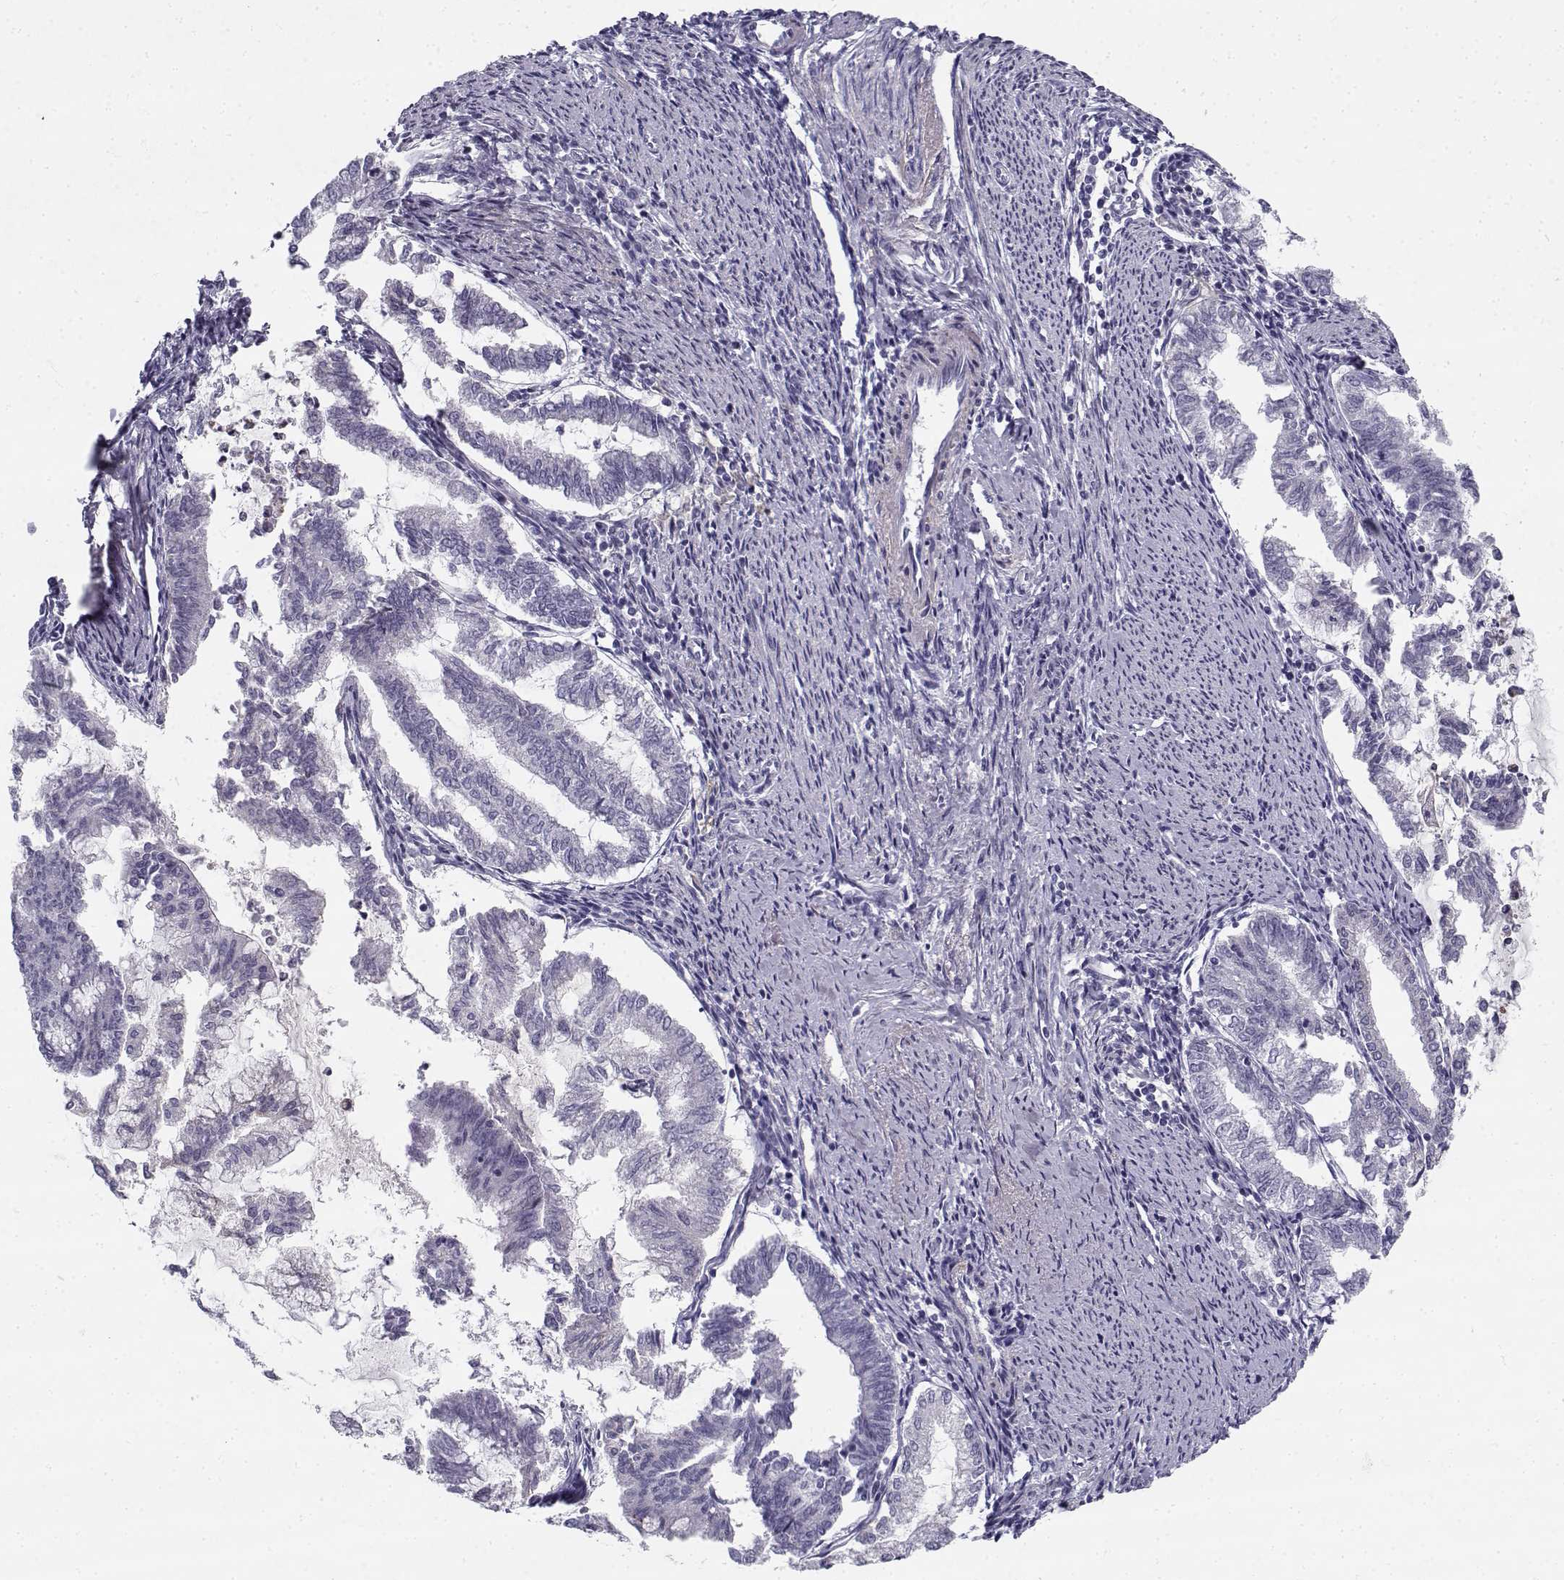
{"staining": {"intensity": "negative", "quantity": "none", "location": "none"}, "tissue": "endometrial cancer", "cell_type": "Tumor cells", "image_type": "cancer", "snomed": [{"axis": "morphology", "description": "Adenocarcinoma, NOS"}, {"axis": "topography", "description": "Endometrium"}], "caption": "A photomicrograph of endometrial cancer stained for a protein exhibits no brown staining in tumor cells.", "gene": "CREB3L3", "patient": {"sex": "female", "age": 79}}